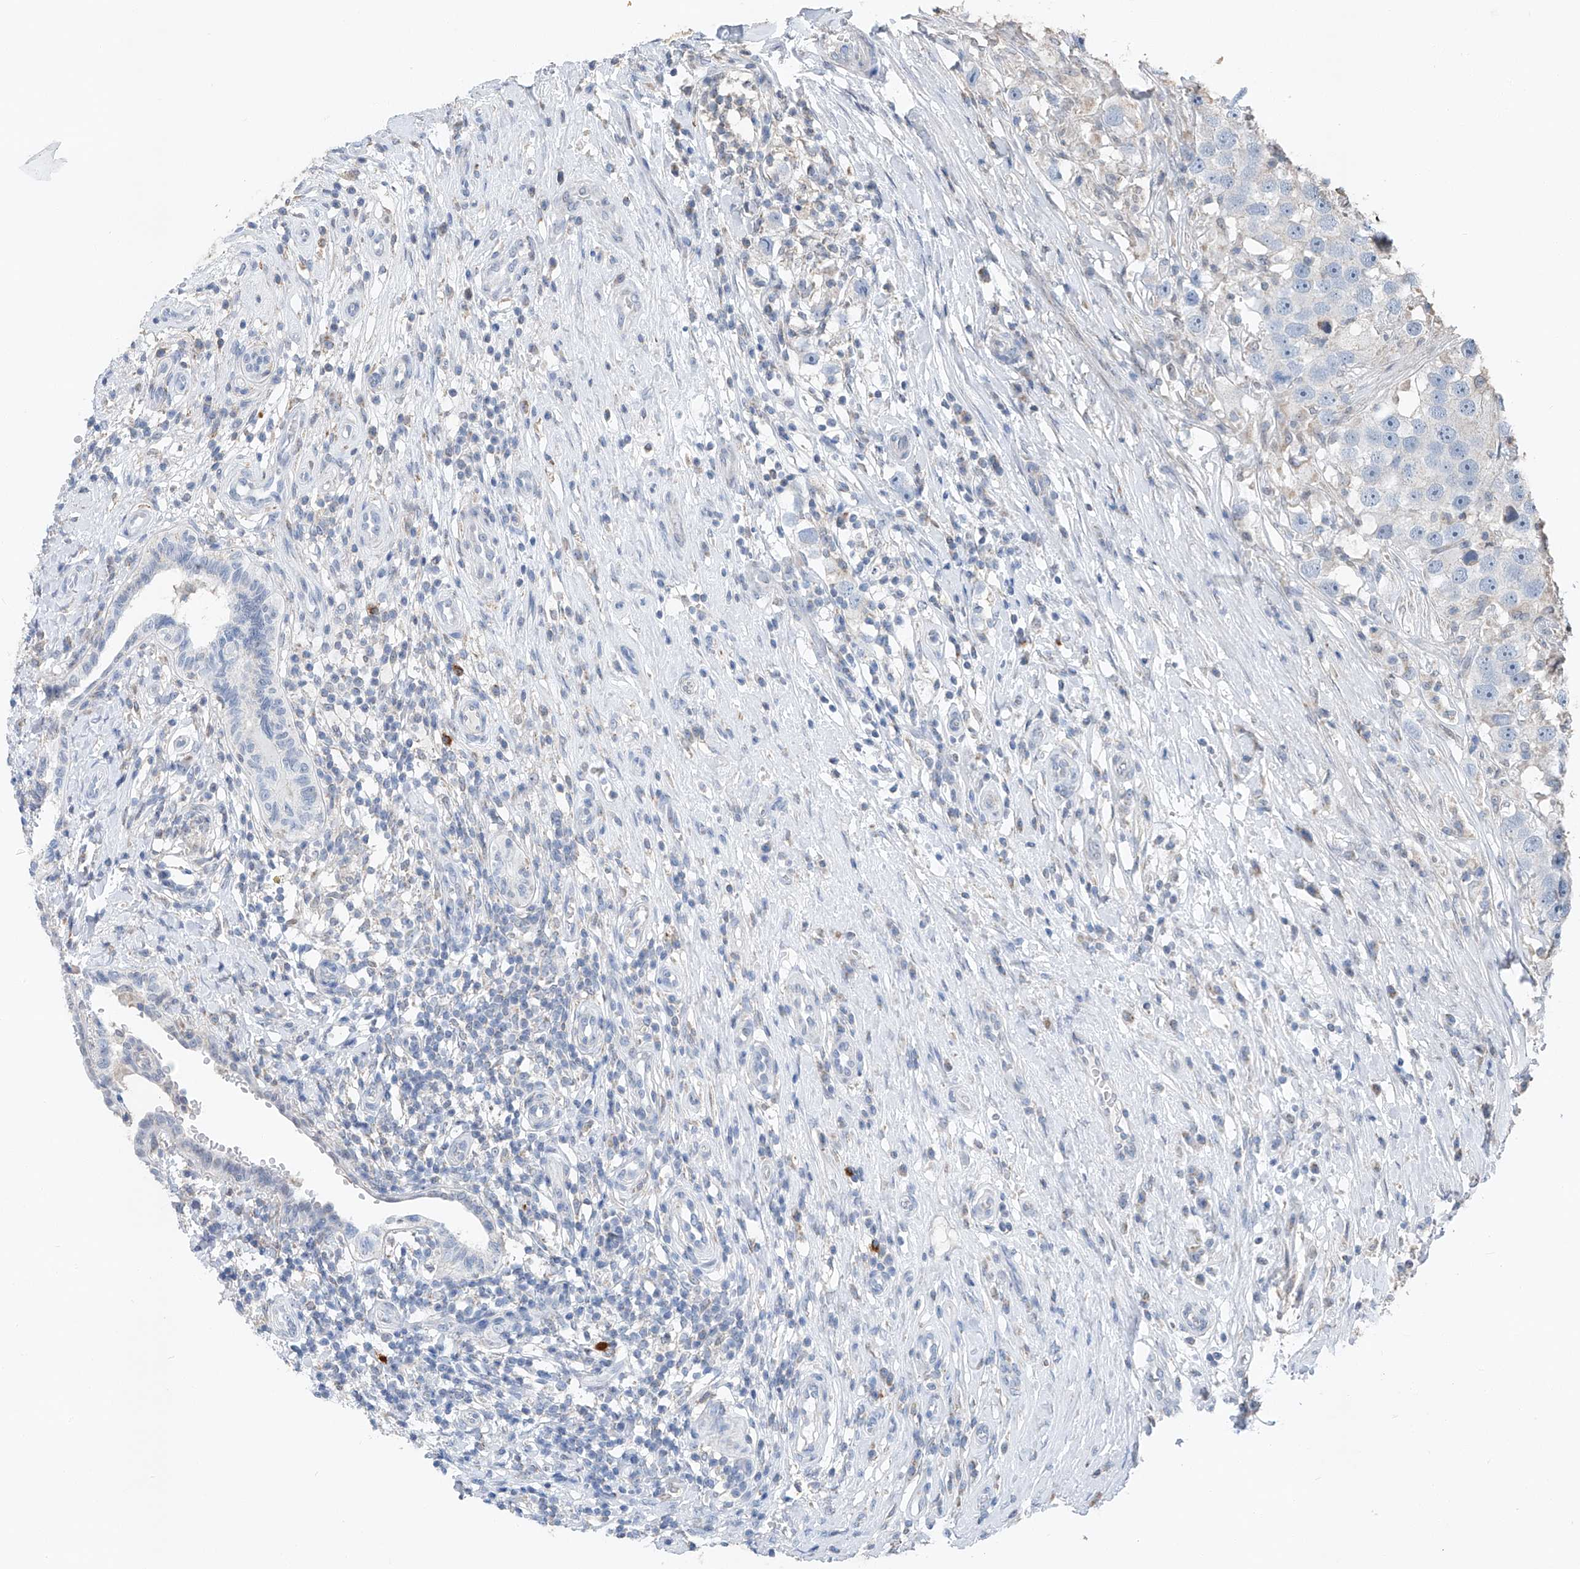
{"staining": {"intensity": "negative", "quantity": "none", "location": "none"}, "tissue": "testis cancer", "cell_type": "Tumor cells", "image_type": "cancer", "snomed": [{"axis": "morphology", "description": "Seminoma, NOS"}, {"axis": "topography", "description": "Testis"}], "caption": "Seminoma (testis) was stained to show a protein in brown. There is no significant staining in tumor cells.", "gene": "KLF15", "patient": {"sex": "male", "age": 49}}